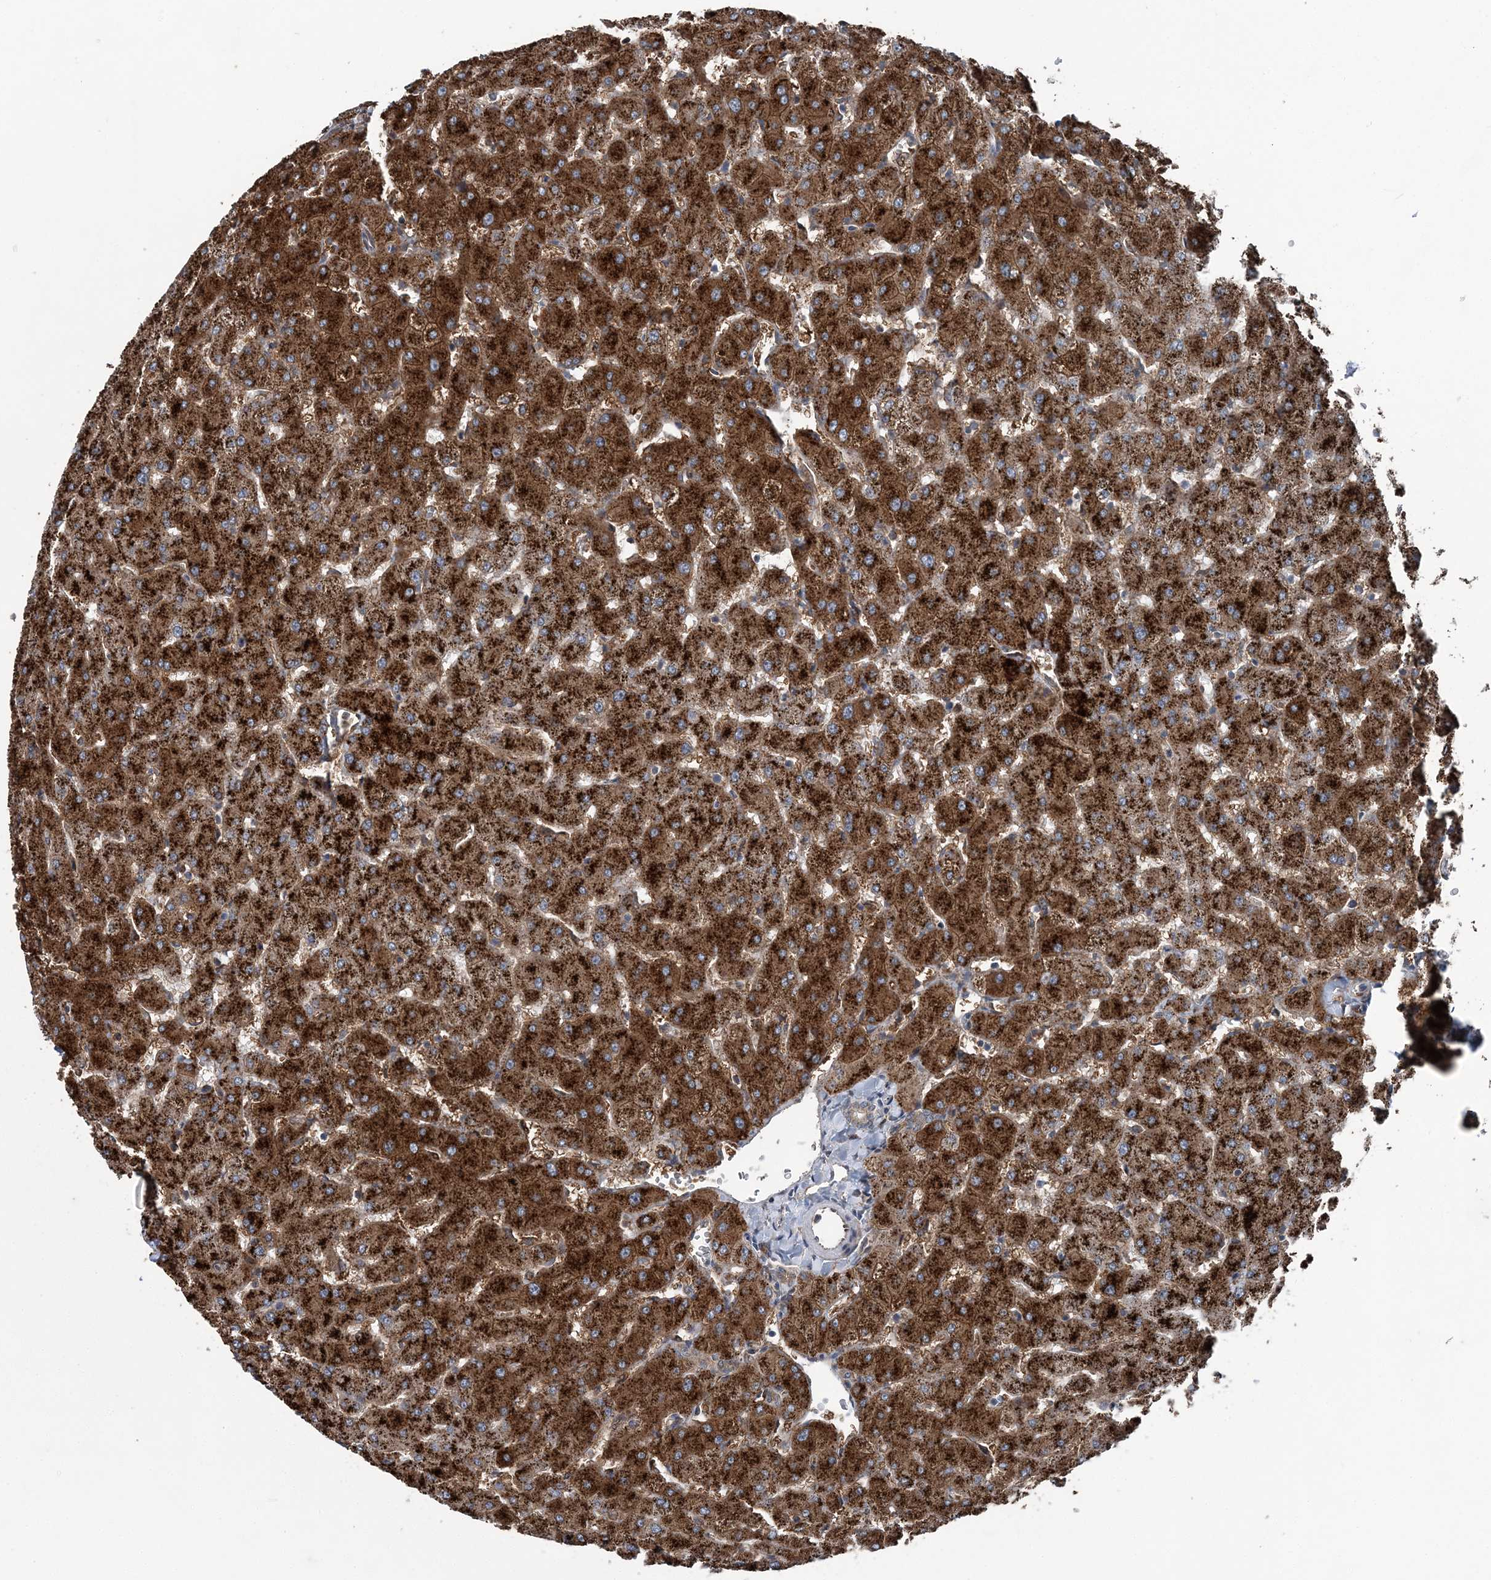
{"staining": {"intensity": "moderate", "quantity": ">75%", "location": "cytoplasmic/membranous"}, "tissue": "liver", "cell_type": "Cholangiocytes", "image_type": "normal", "snomed": [{"axis": "morphology", "description": "Normal tissue, NOS"}, {"axis": "topography", "description": "Liver"}], "caption": "Cholangiocytes reveal medium levels of moderate cytoplasmic/membranous staining in approximately >75% of cells in benign liver. (DAB IHC, brown staining for protein, blue staining for nuclei).", "gene": "SPOPL", "patient": {"sex": "female", "age": 63}}